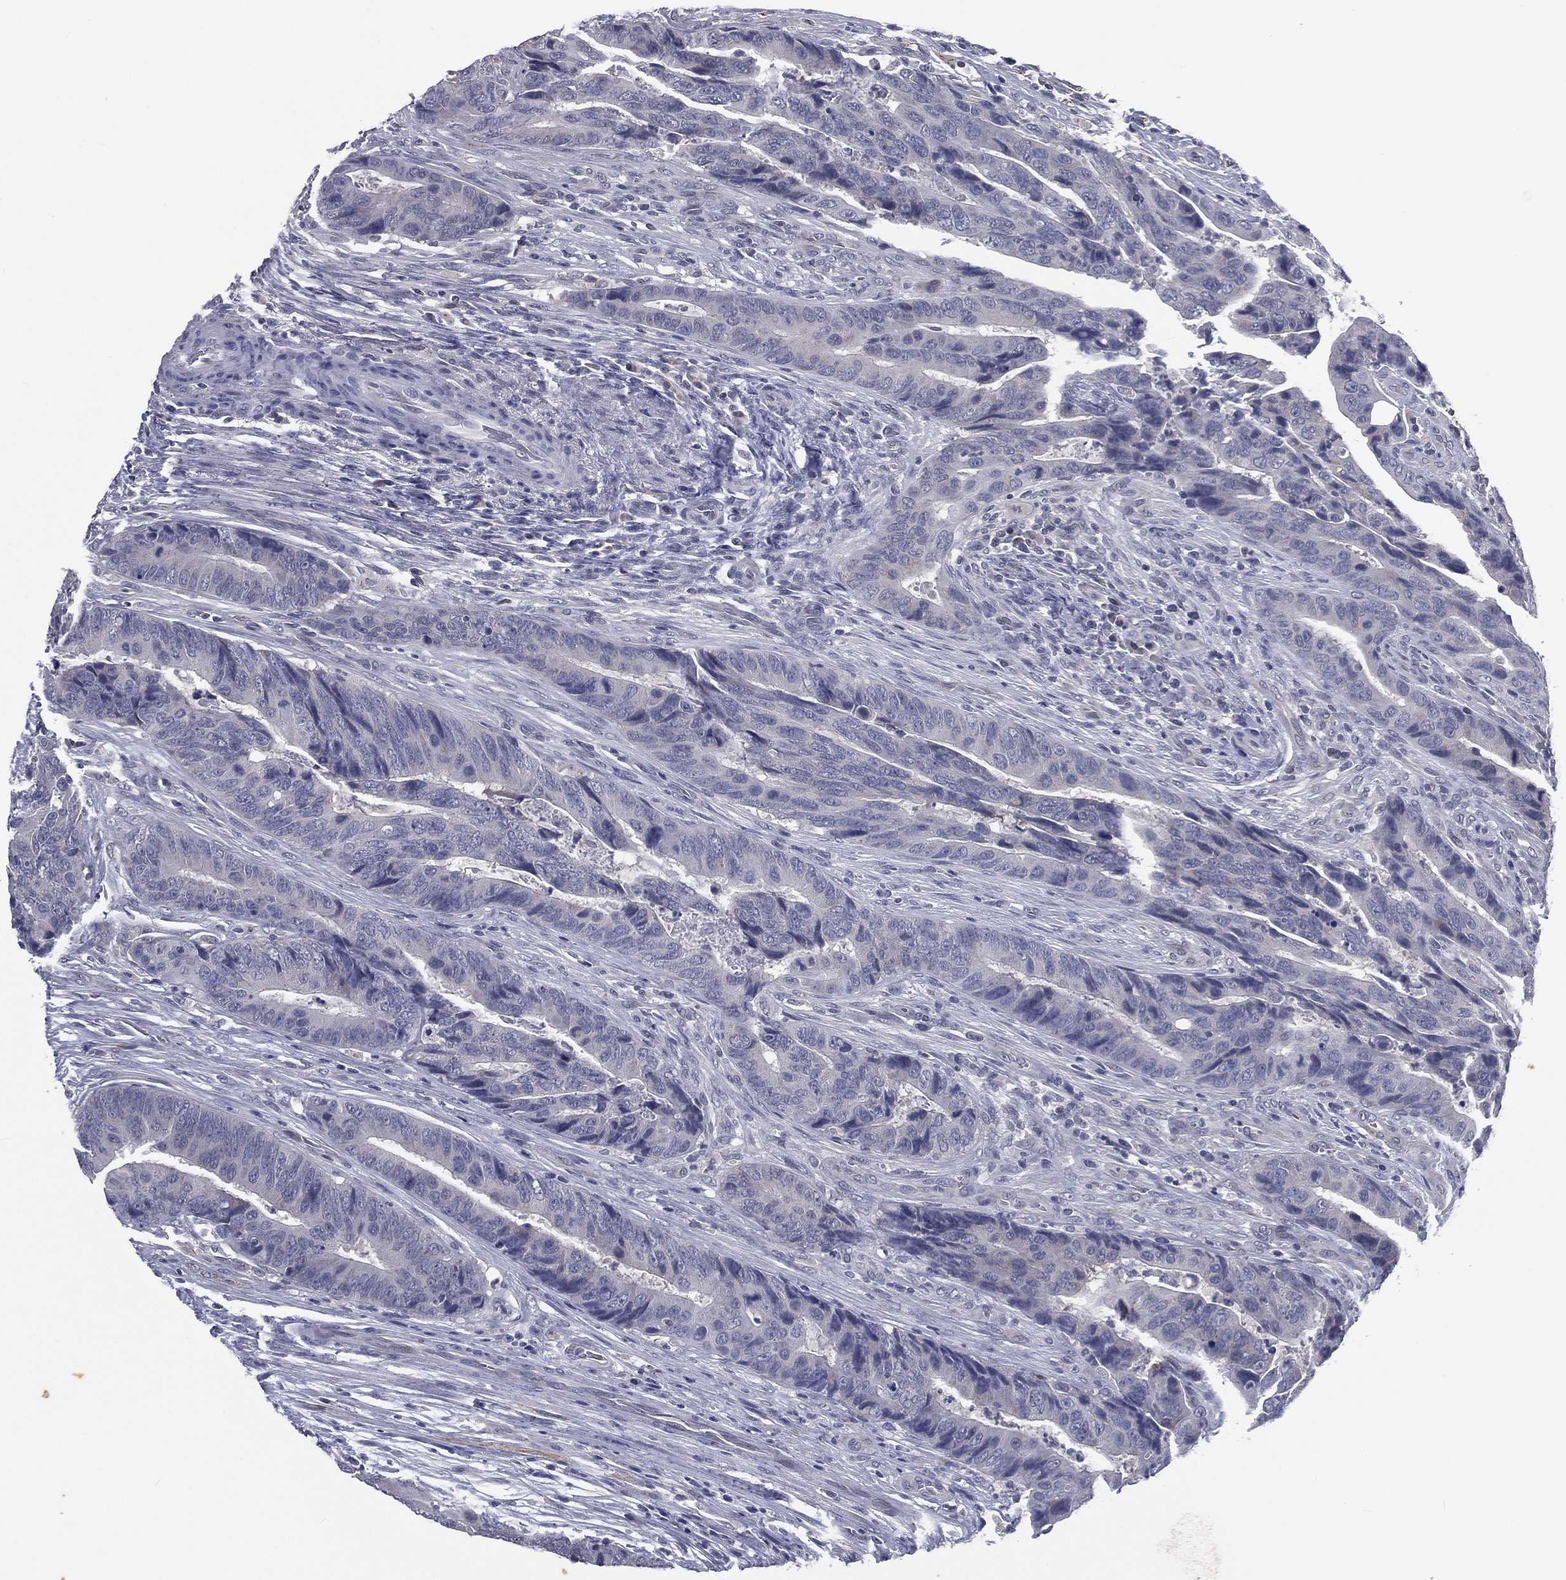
{"staining": {"intensity": "negative", "quantity": "none", "location": "none"}, "tissue": "colorectal cancer", "cell_type": "Tumor cells", "image_type": "cancer", "snomed": [{"axis": "morphology", "description": "Adenocarcinoma, NOS"}, {"axis": "topography", "description": "Colon"}], "caption": "Immunohistochemical staining of colorectal cancer (adenocarcinoma) exhibits no significant staining in tumor cells.", "gene": "IFT27", "patient": {"sex": "female", "age": 56}}